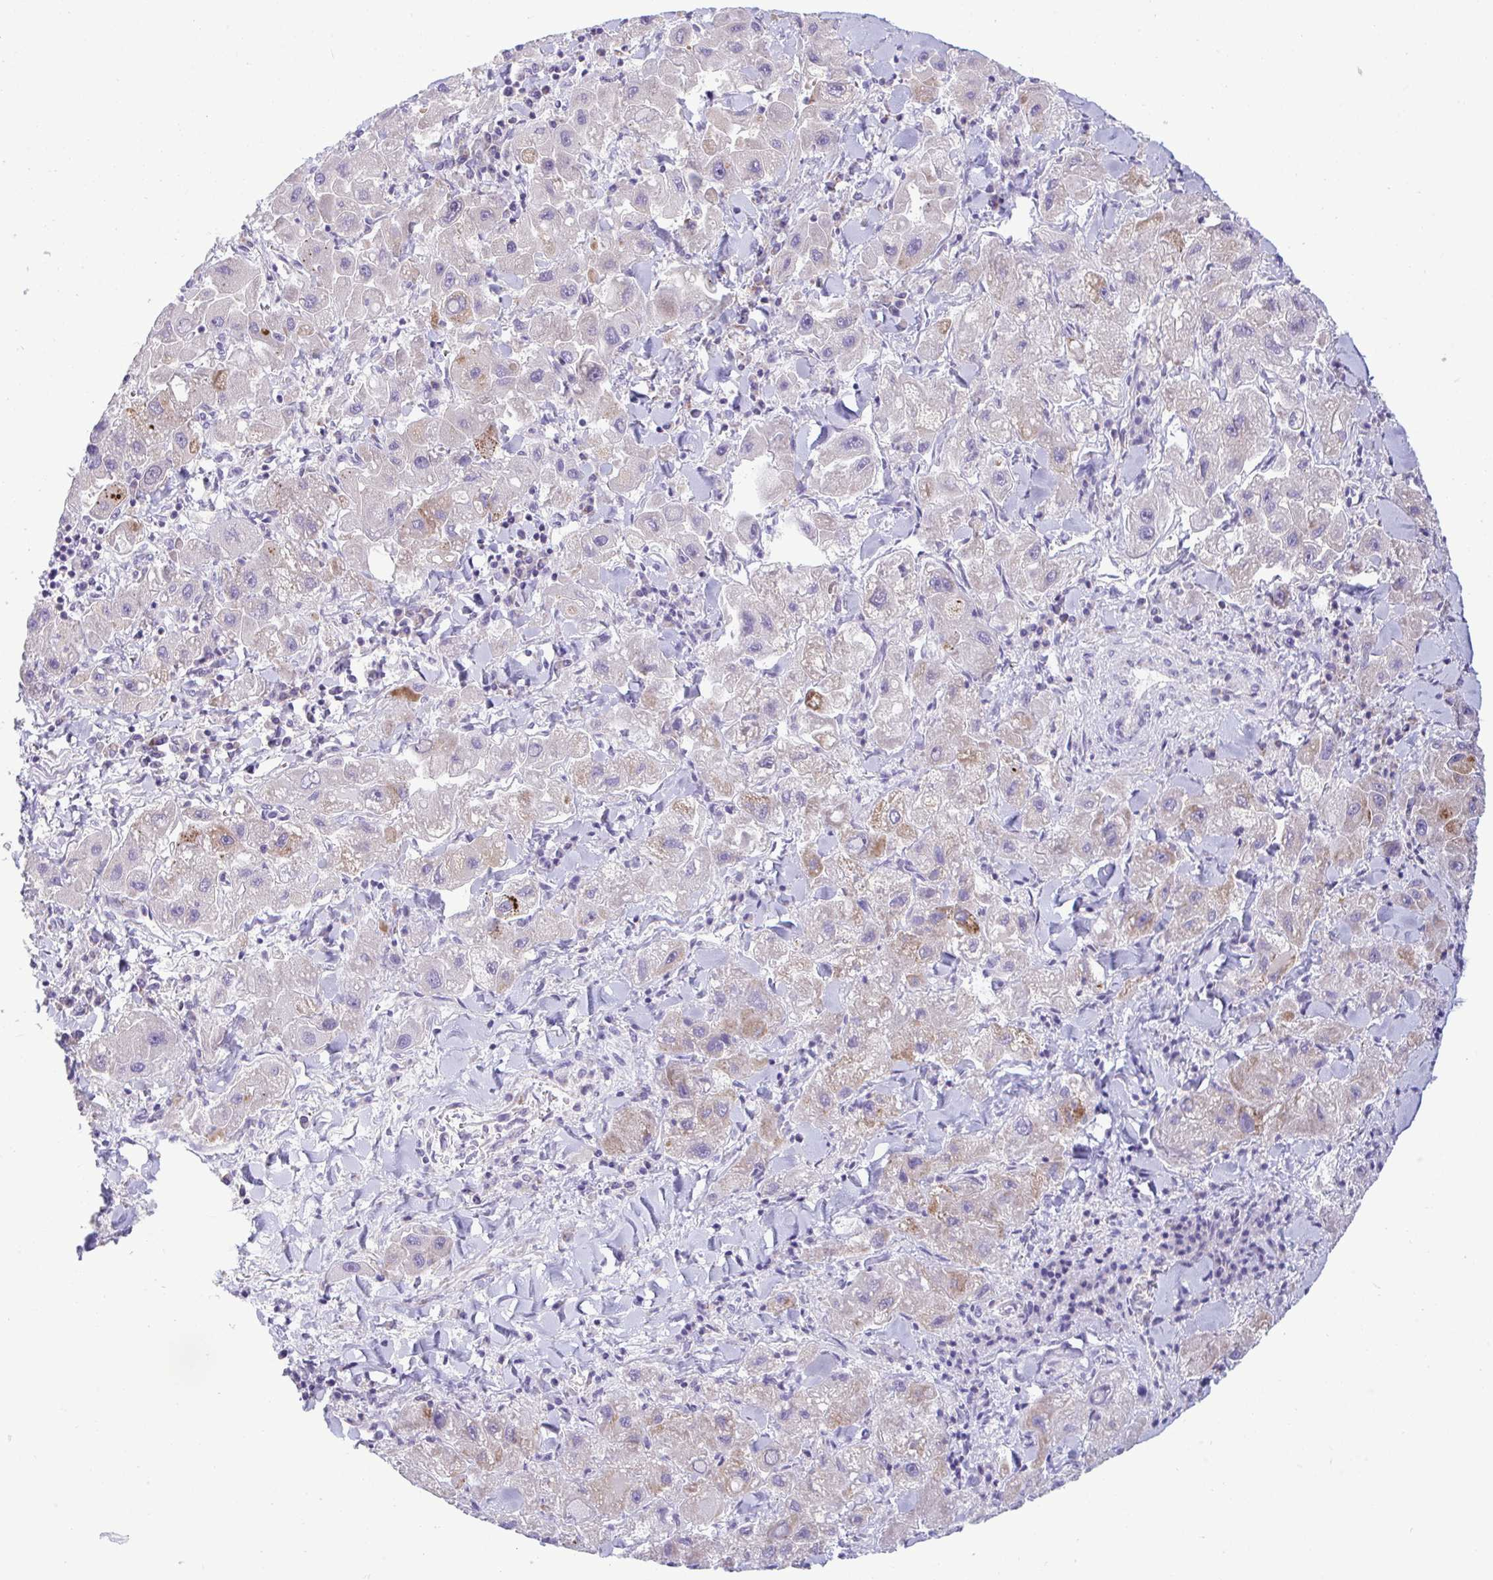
{"staining": {"intensity": "moderate", "quantity": "<25%", "location": "cytoplasmic/membranous"}, "tissue": "liver cancer", "cell_type": "Tumor cells", "image_type": "cancer", "snomed": [{"axis": "morphology", "description": "Carcinoma, Hepatocellular, NOS"}, {"axis": "topography", "description": "Liver"}], "caption": "An image of human liver cancer stained for a protein exhibits moderate cytoplasmic/membranous brown staining in tumor cells.", "gene": "DTX3", "patient": {"sex": "male", "age": 24}}